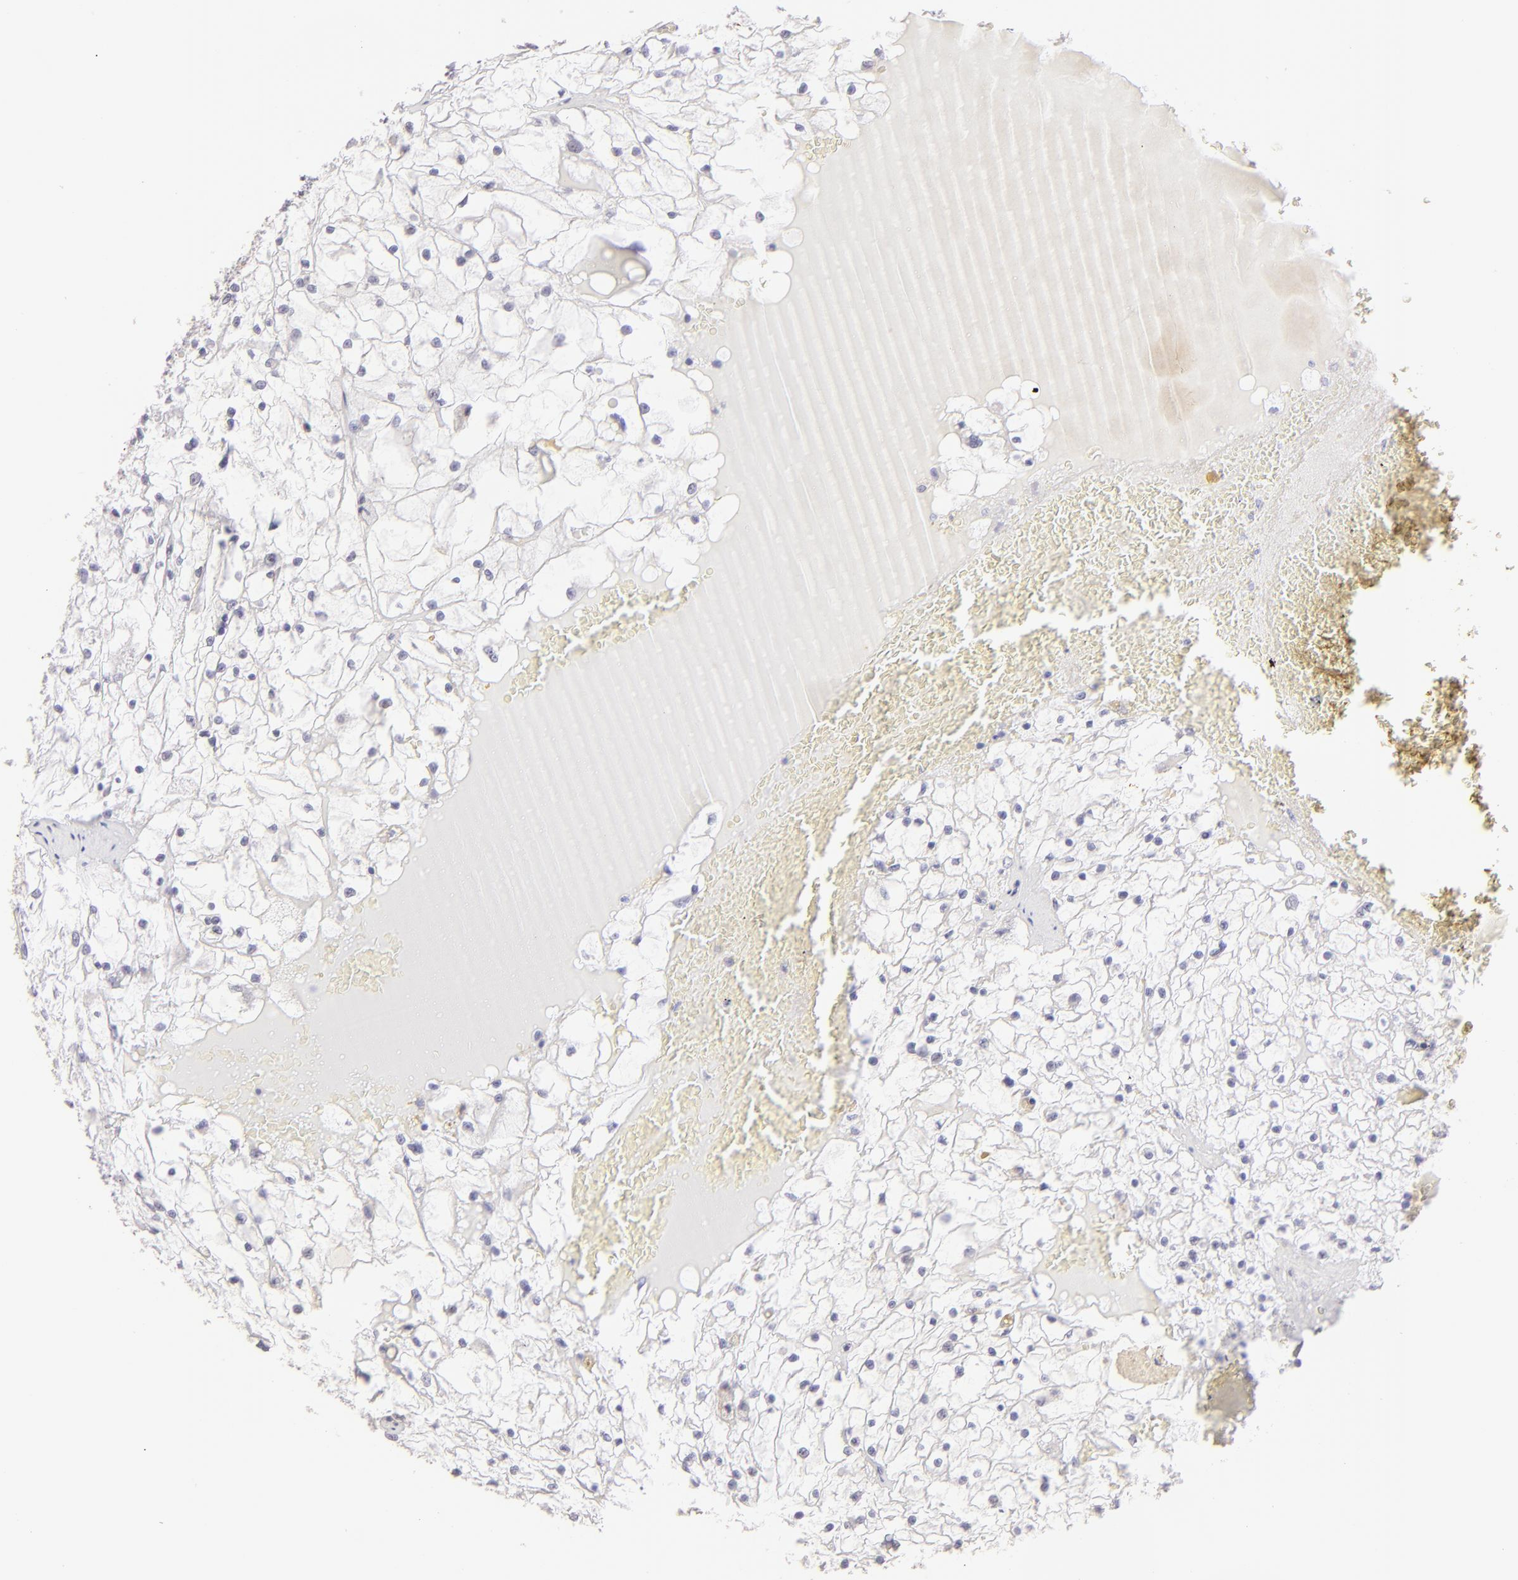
{"staining": {"intensity": "negative", "quantity": "none", "location": "none"}, "tissue": "renal cancer", "cell_type": "Tumor cells", "image_type": "cancer", "snomed": [{"axis": "morphology", "description": "Adenocarcinoma, NOS"}, {"axis": "topography", "description": "Kidney"}], "caption": "Immunohistochemical staining of adenocarcinoma (renal) reveals no significant positivity in tumor cells.", "gene": "MAGEA1", "patient": {"sex": "male", "age": 61}}